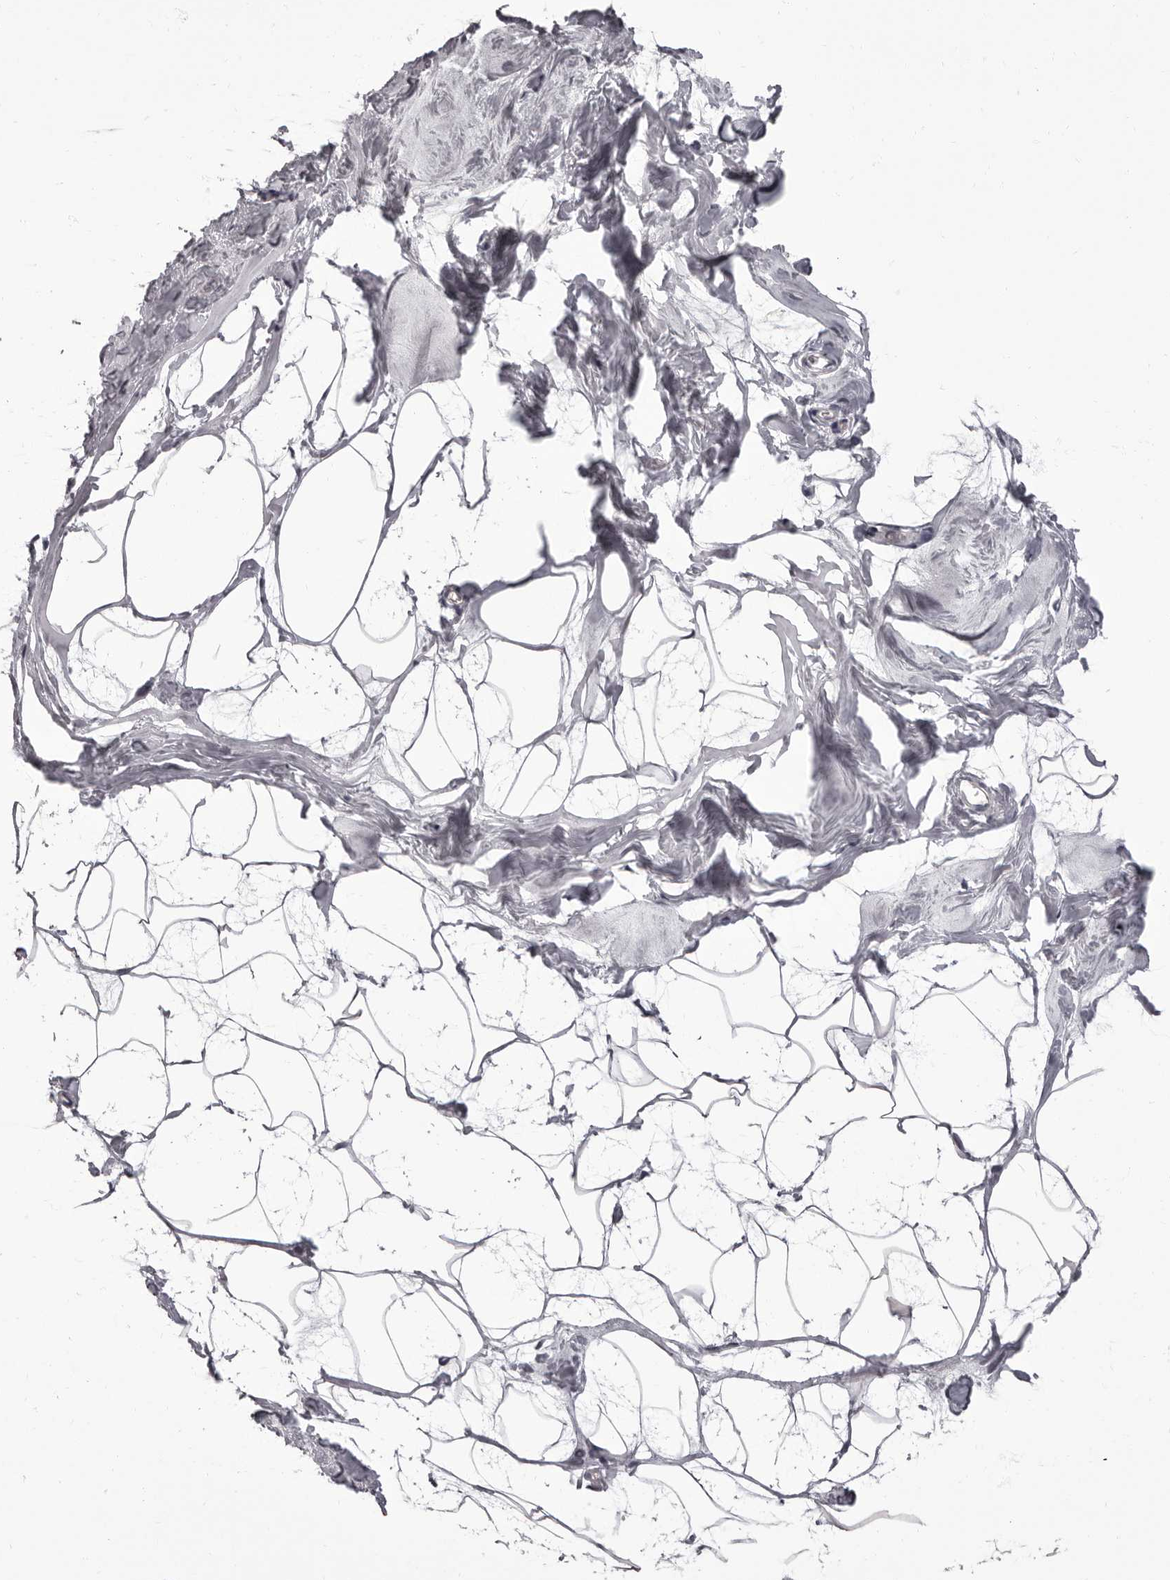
{"staining": {"intensity": "negative", "quantity": "none", "location": "none"}, "tissue": "breast", "cell_type": "Adipocytes", "image_type": "normal", "snomed": [{"axis": "morphology", "description": "Normal tissue, NOS"}, {"axis": "morphology", "description": "Lobular carcinoma"}, {"axis": "topography", "description": "Breast"}], "caption": "Adipocytes are negative for protein expression in normal human breast. (Immunohistochemistry, brightfield microscopy, high magnification).", "gene": "APEH", "patient": {"sex": "female", "age": 62}}